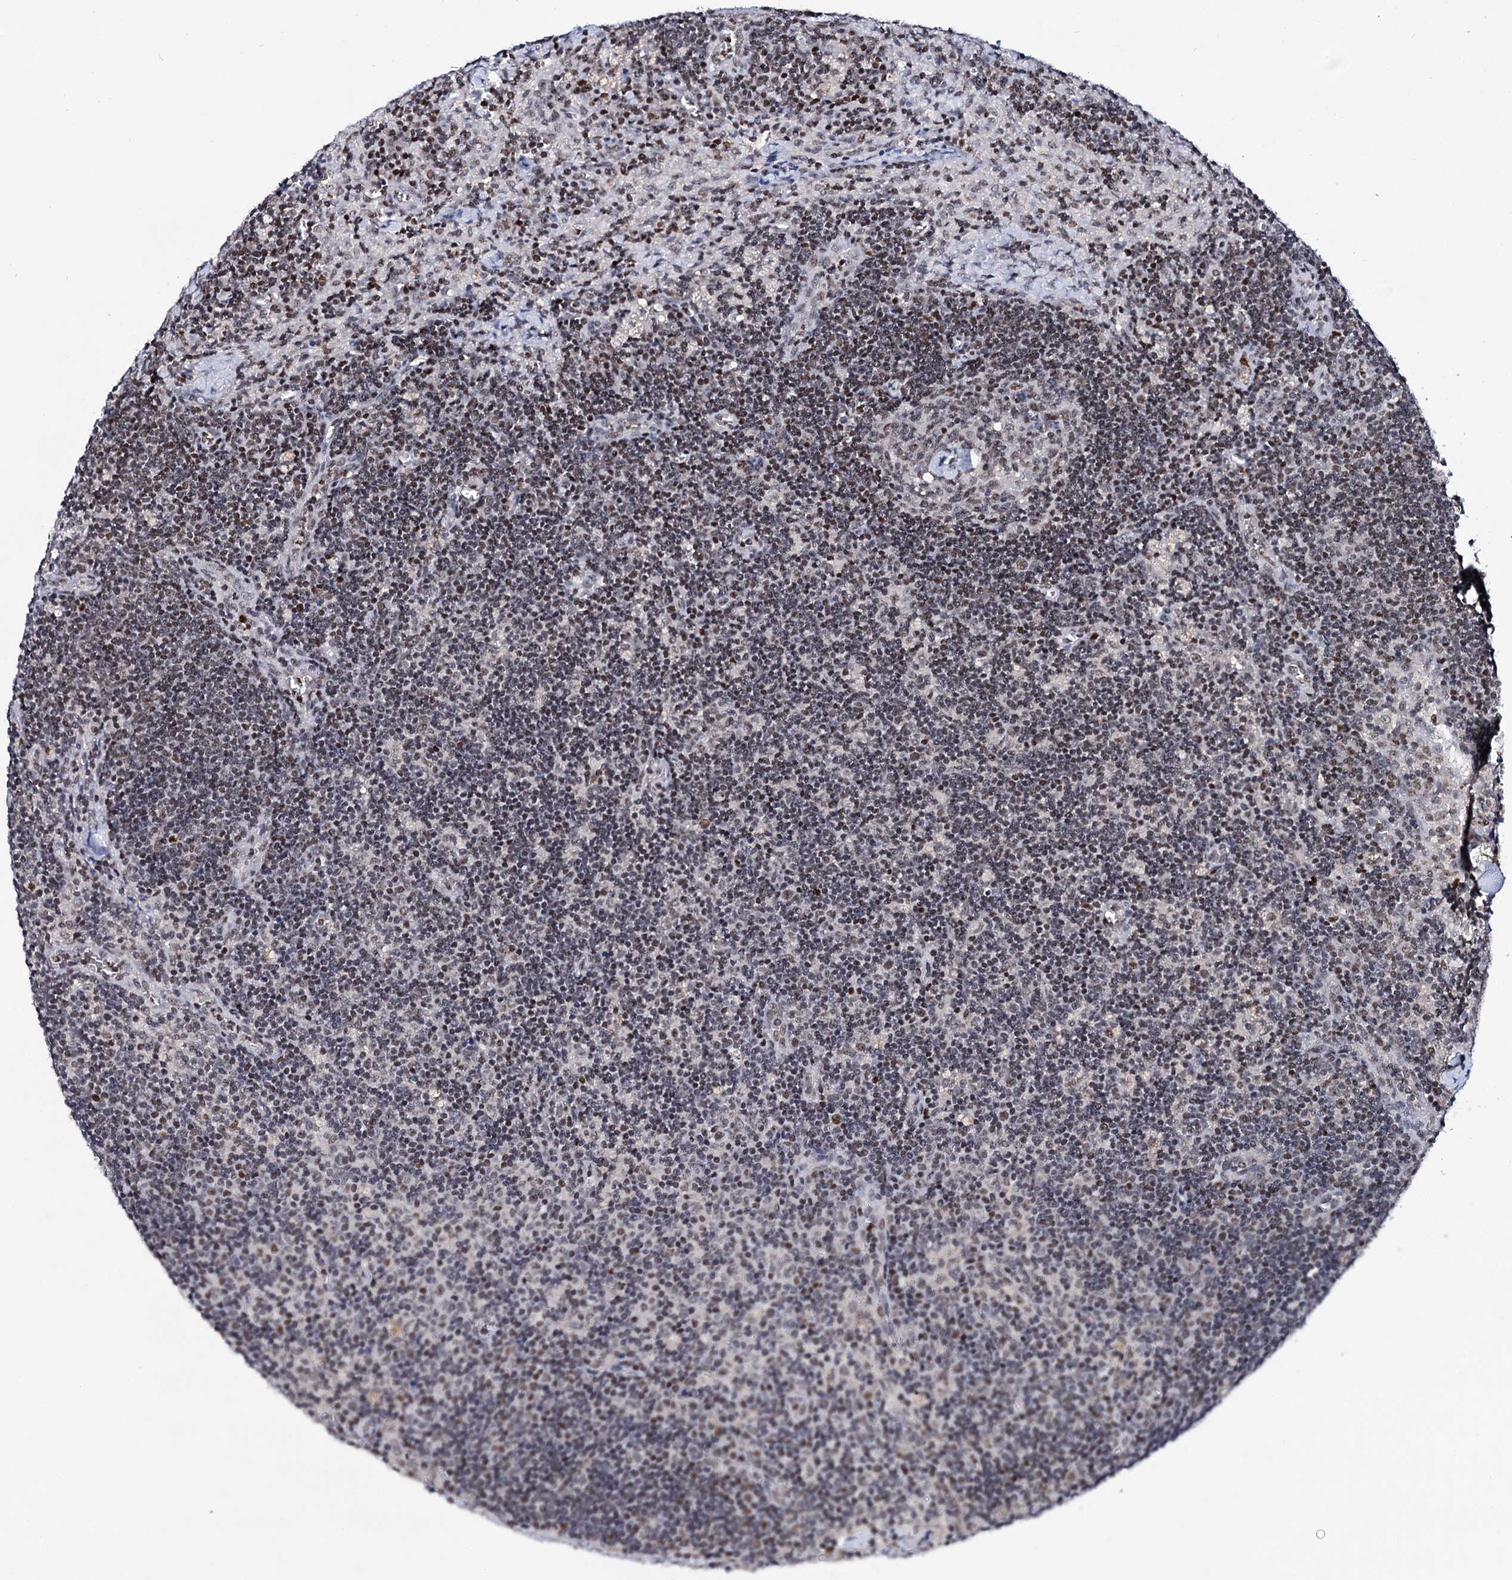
{"staining": {"intensity": "weak", "quantity": "25%-75%", "location": "nuclear"}, "tissue": "lymph node", "cell_type": "Germinal center cells", "image_type": "normal", "snomed": [{"axis": "morphology", "description": "Normal tissue, NOS"}, {"axis": "topography", "description": "Lymph node"}], "caption": "The photomicrograph demonstrates a brown stain indicating the presence of a protein in the nuclear of germinal center cells in lymph node.", "gene": "SMCHD1", "patient": {"sex": "male", "age": 58}}